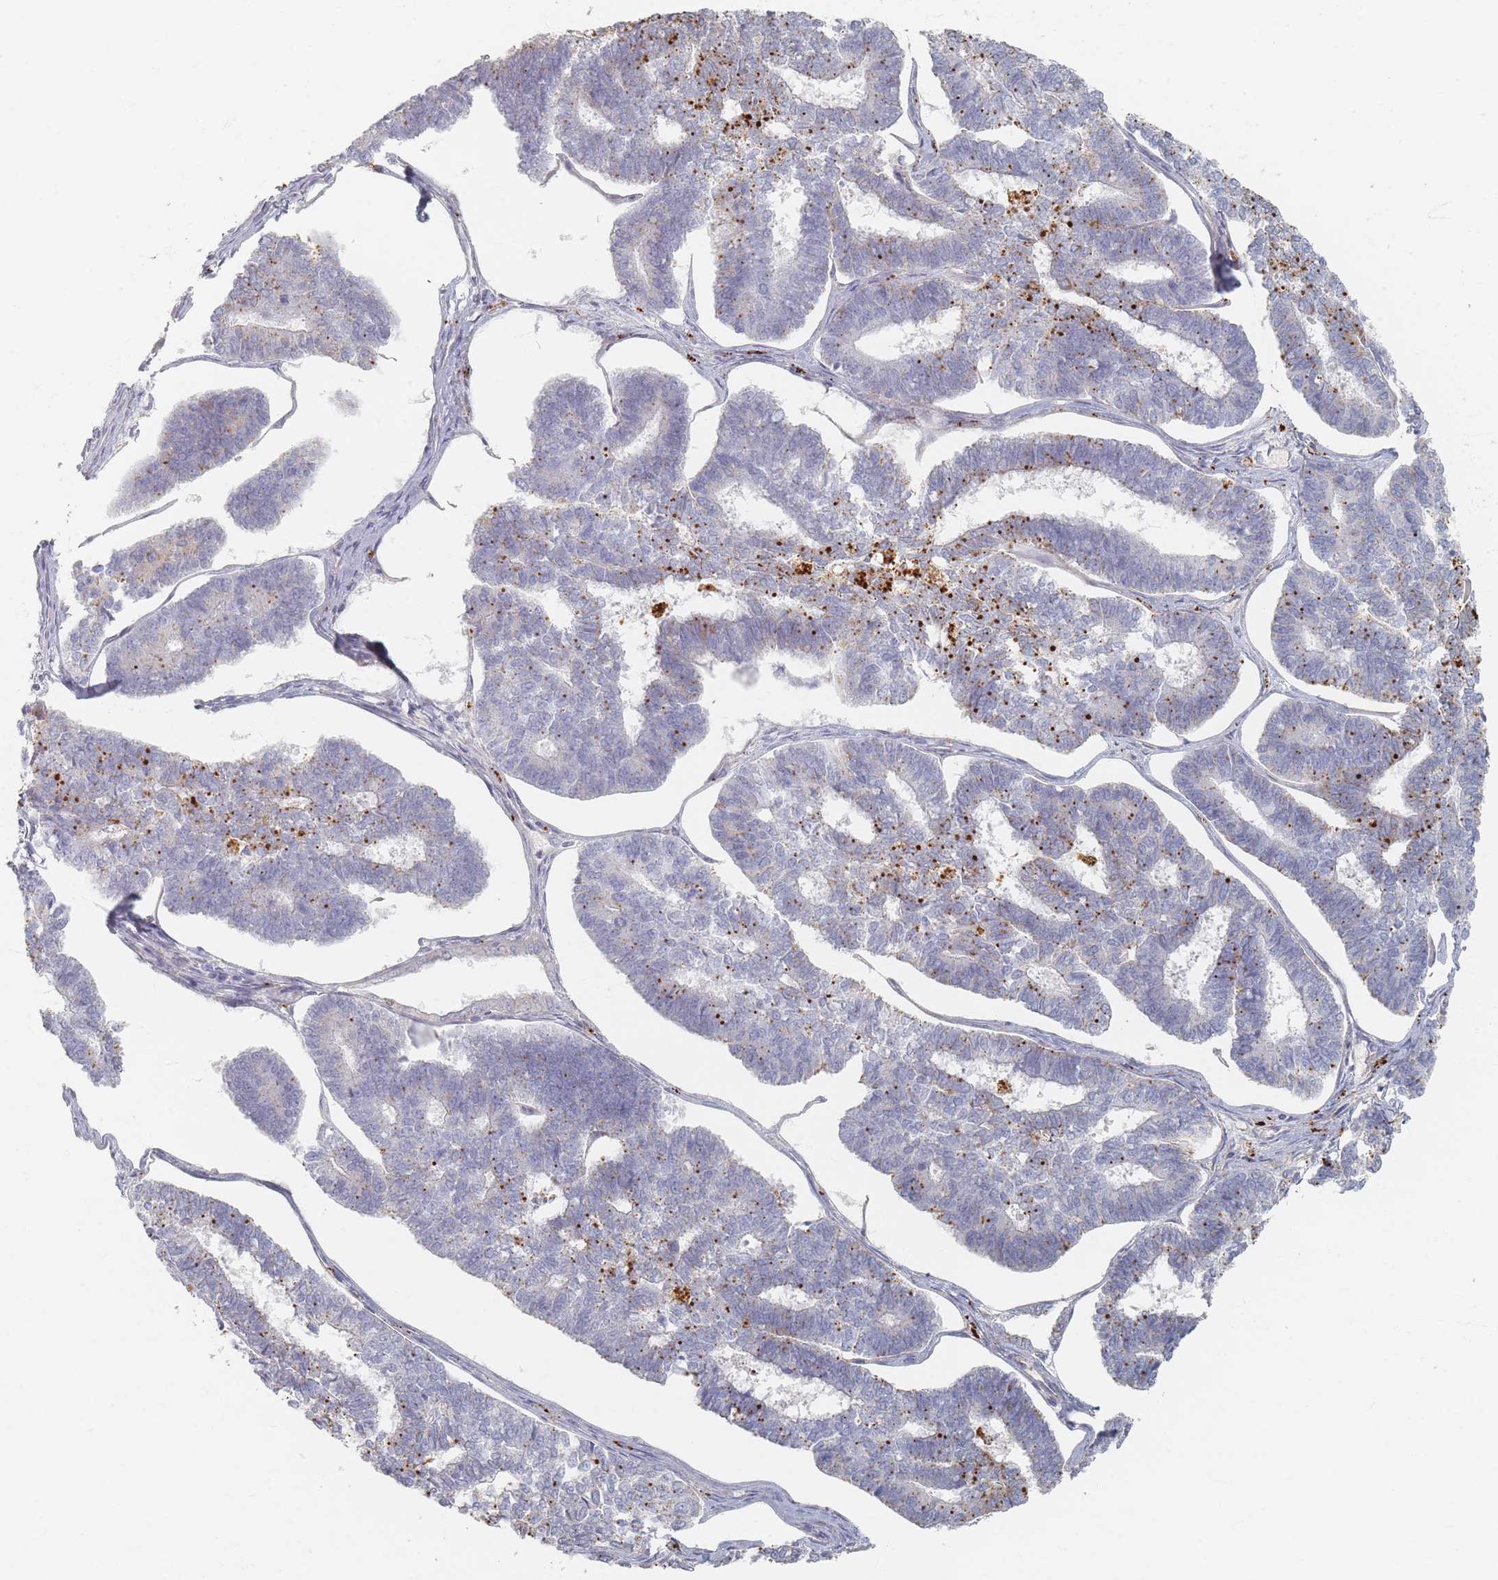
{"staining": {"intensity": "moderate", "quantity": "25%-75%", "location": "cytoplasmic/membranous"}, "tissue": "endometrial cancer", "cell_type": "Tumor cells", "image_type": "cancer", "snomed": [{"axis": "morphology", "description": "Adenocarcinoma, NOS"}, {"axis": "topography", "description": "Endometrium"}], "caption": "Protein expression by immunohistochemistry exhibits moderate cytoplasmic/membranous positivity in about 25%-75% of tumor cells in adenocarcinoma (endometrial). The staining was performed using DAB (3,3'-diaminobenzidine), with brown indicating positive protein expression. Nuclei are stained blue with hematoxylin.", "gene": "SLC2A11", "patient": {"sex": "female", "age": 70}}